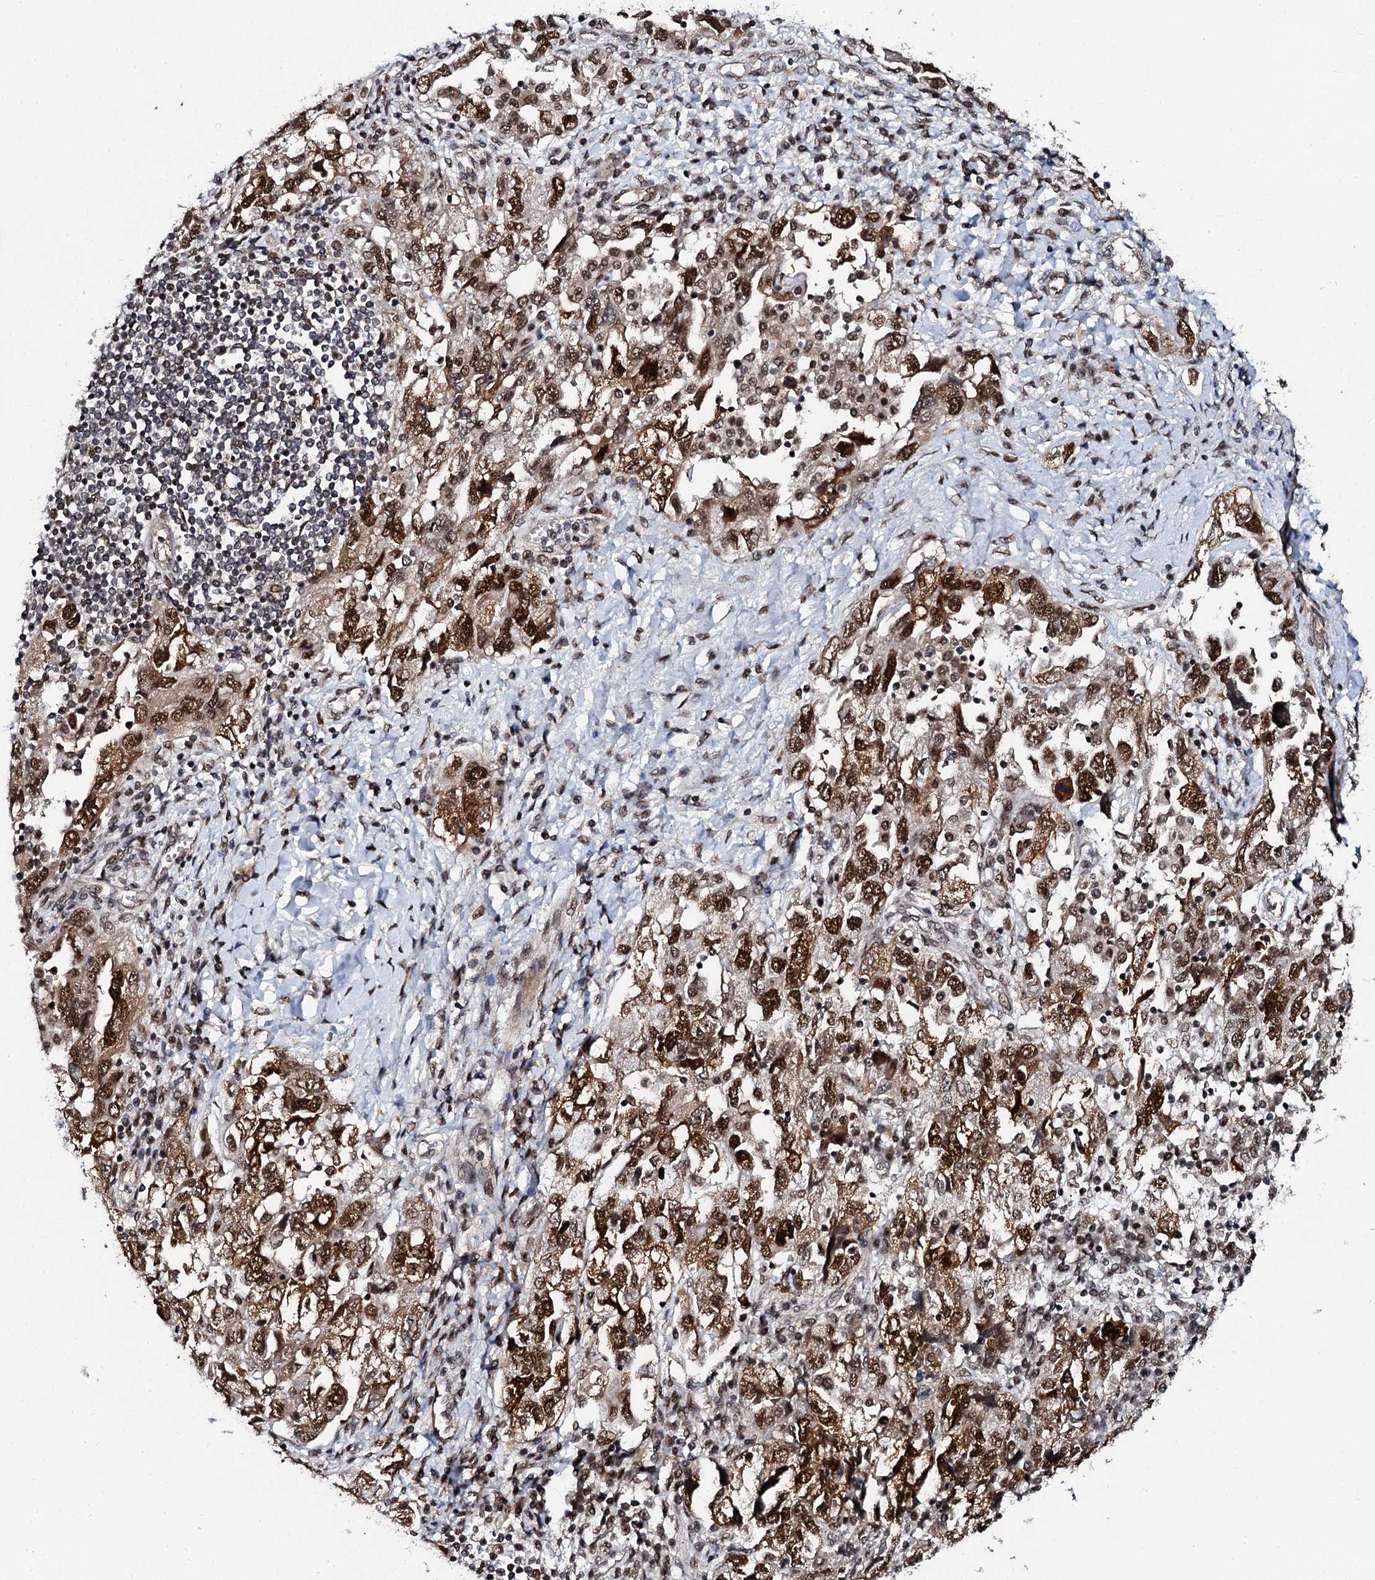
{"staining": {"intensity": "strong", "quantity": ">75%", "location": "nuclear"}, "tissue": "ovarian cancer", "cell_type": "Tumor cells", "image_type": "cancer", "snomed": [{"axis": "morphology", "description": "Carcinoma, NOS"}, {"axis": "morphology", "description": "Cystadenocarcinoma, serous, NOS"}, {"axis": "topography", "description": "Ovary"}], "caption": "Ovarian carcinoma stained with a brown dye reveals strong nuclear positive positivity in about >75% of tumor cells.", "gene": "CSTF3", "patient": {"sex": "female", "age": 69}}